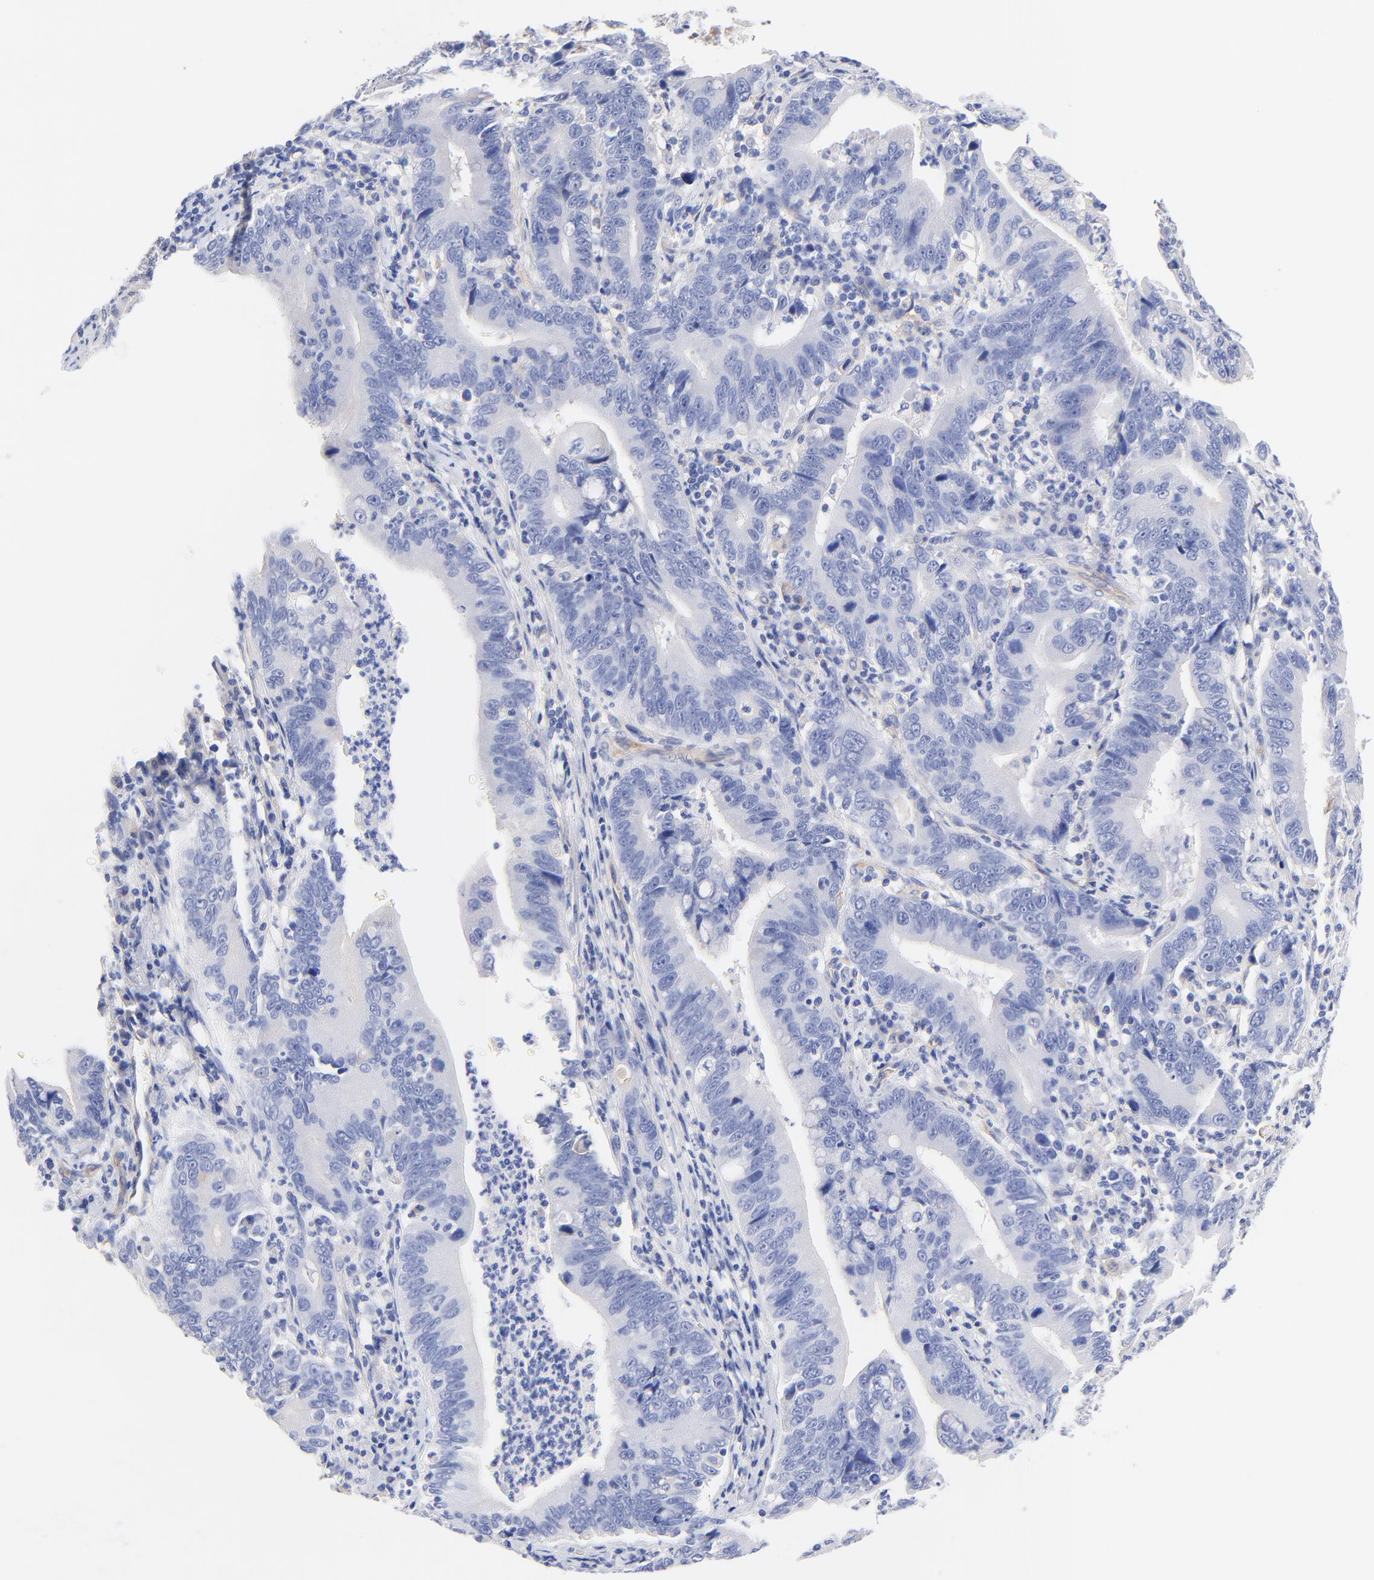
{"staining": {"intensity": "negative", "quantity": "none", "location": "none"}, "tissue": "stomach cancer", "cell_type": "Tumor cells", "image_type": "cancer", "snomed": [{"axis": "morphology", "description": "Adenocarcinoma, NOS"}, {"axis": "topography", "description": "Stomach, upper"}], "caption": "Stomach cancer stained for a protein using immunohistochemistry exhibits no positivity tumor cells.", "gene": "SLC44A2", "patient": {"sex": "male", "age": 63}}